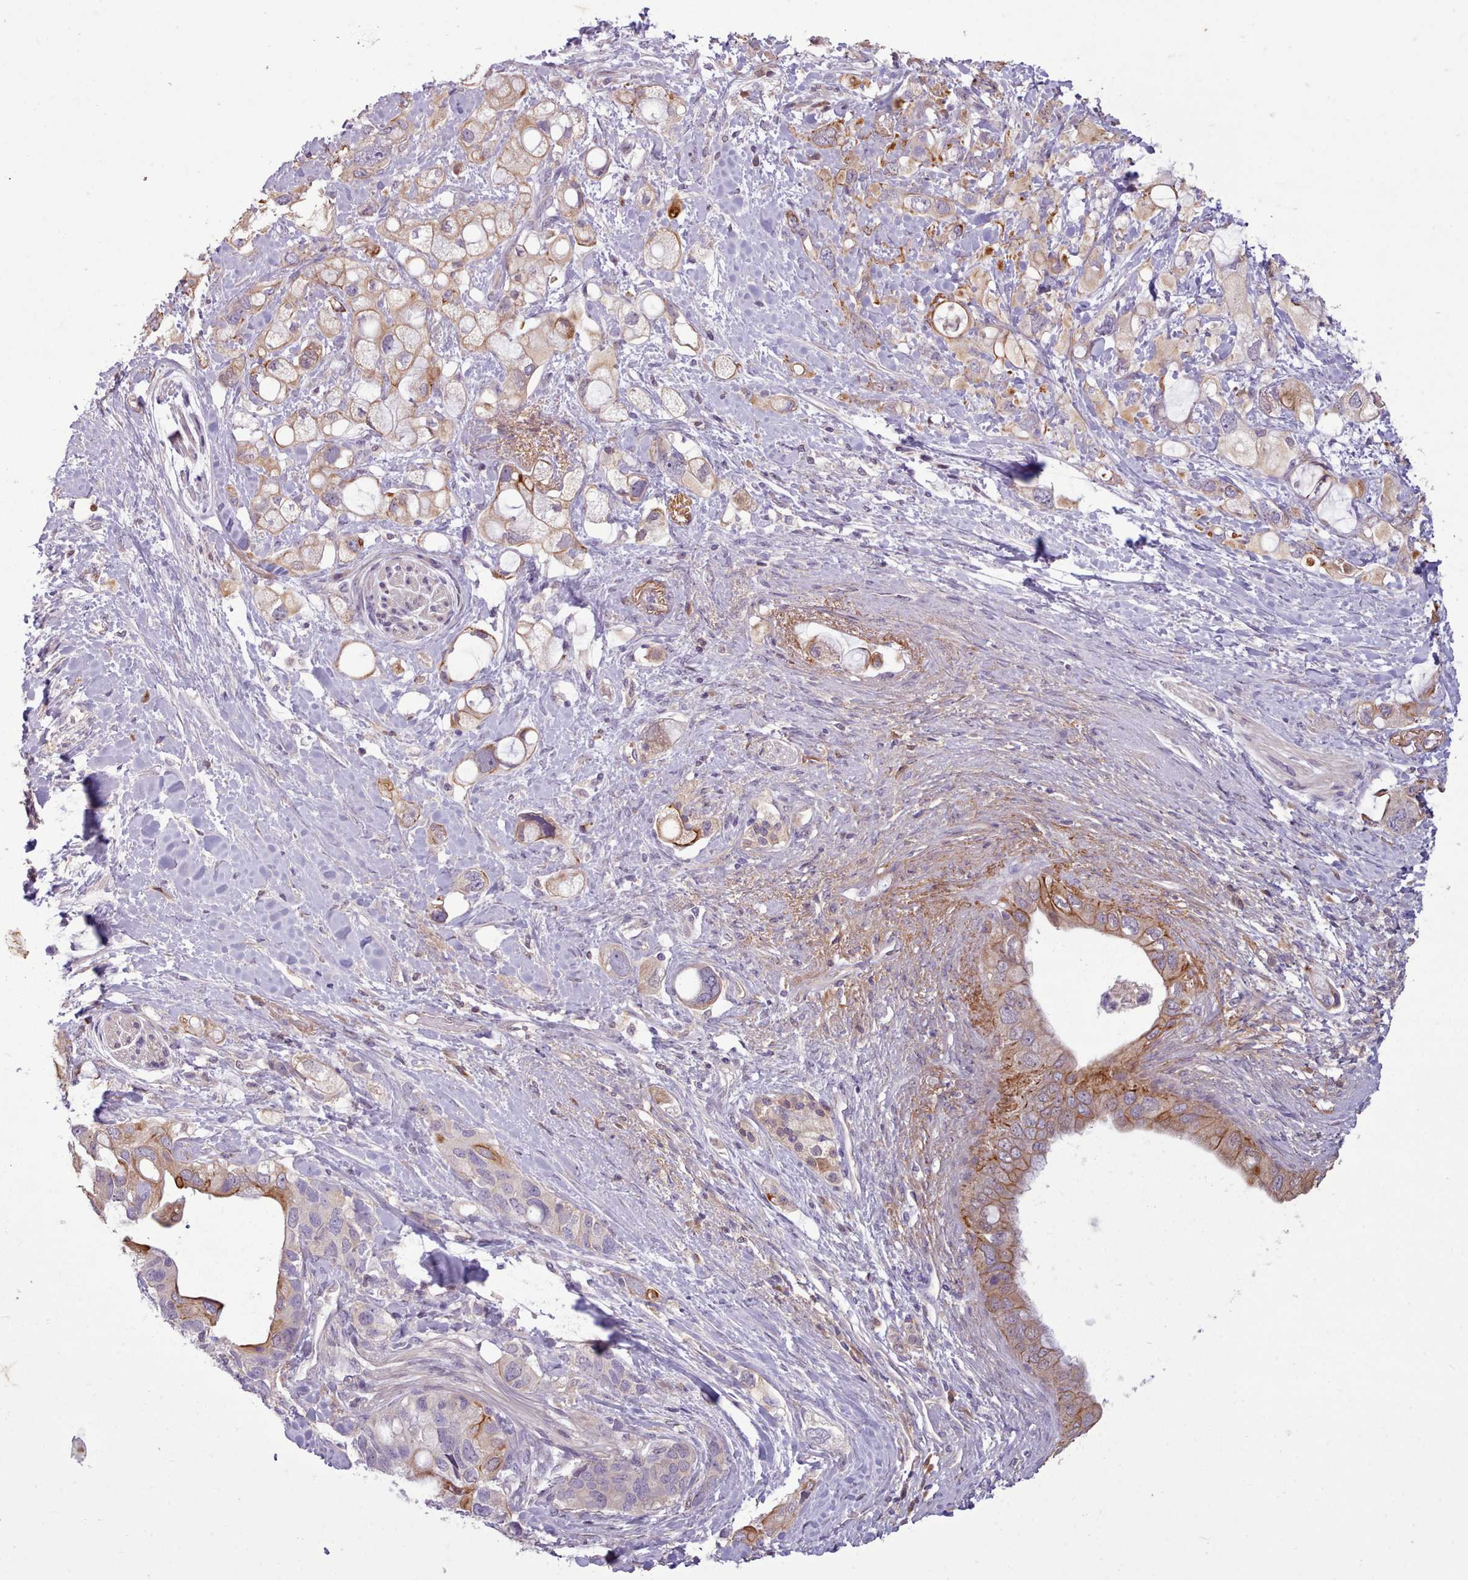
{"staining": {"intensity": "moderate", "quantity": "25%-75%", "location": "cytoplasmic/membranous"}, "tissue": "pancreatic cancer", "cell_type": "Tumor cells", "image_type": "cancer", "snomed": [{"axis": "morphology", "description": "Adenocarcinoma, NOS"}, {"axis": "topography", "description": "Pancreas"}], "caption": "Pancreatic cancer (adenocarcinoma) stained for a protein (brown) shows moderate cytoplasmic/membranous positive positivity in about 25%-75% of tumor cells.", "gene": "NMRK1", "patient": {"sex": "female", "age": 56}}